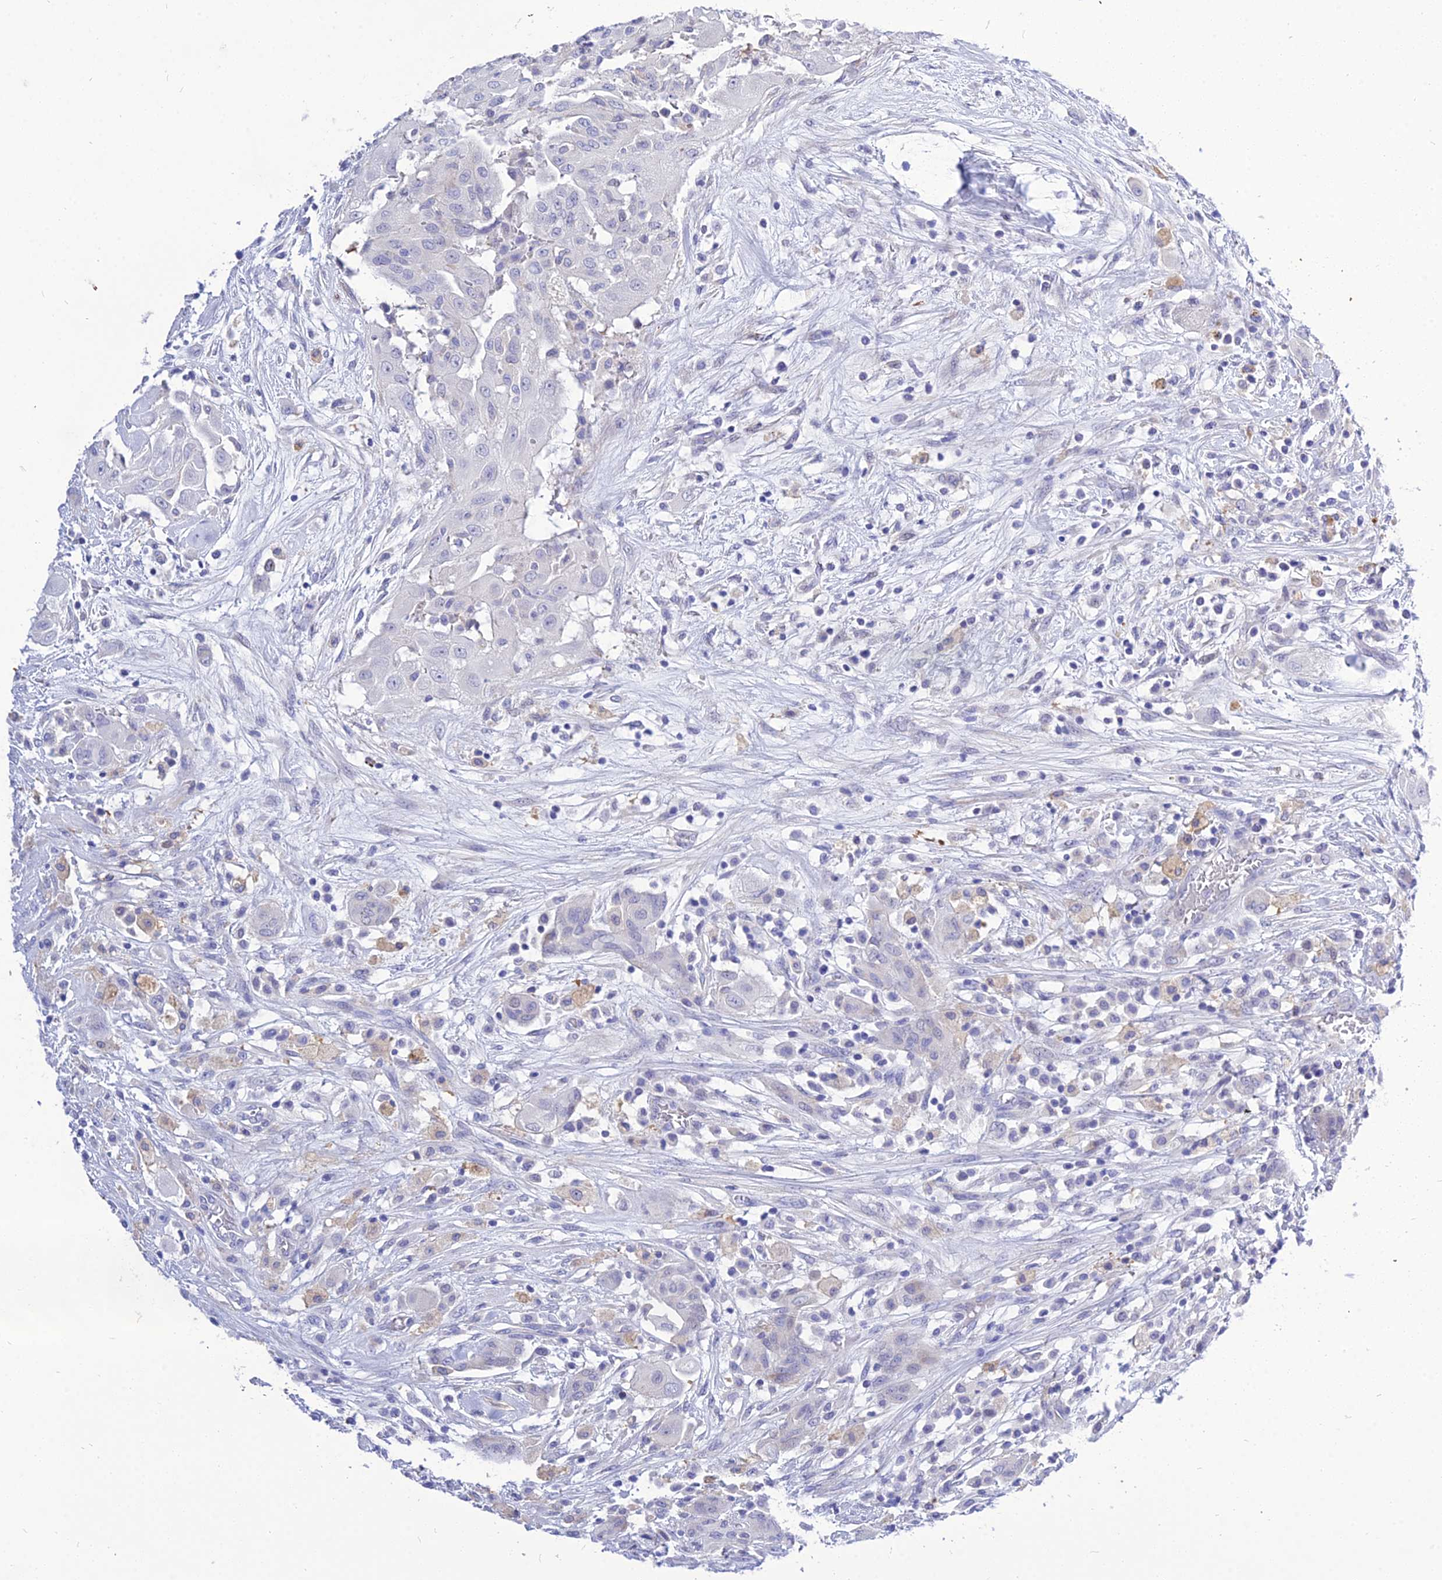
{"staining": {"intensity": "negative", "quantity": "none", "location": "none"}, "tissue": "thyroid cancer", "cell_type": "Tumor cells", "image_type": "cancer", "snomed": [{"axis": "morphology", "description": "Papillary adenocarcinoma, NOS"}, {"axis": "topography", "description": "Thyroid gland"}], "caption": "Protein analysis of thyroid papillary adenocarcinoma displays no significant staining in tumor cells.", "gene": "DEFB107A", "patient": {"sex": "female", "age": 59}}